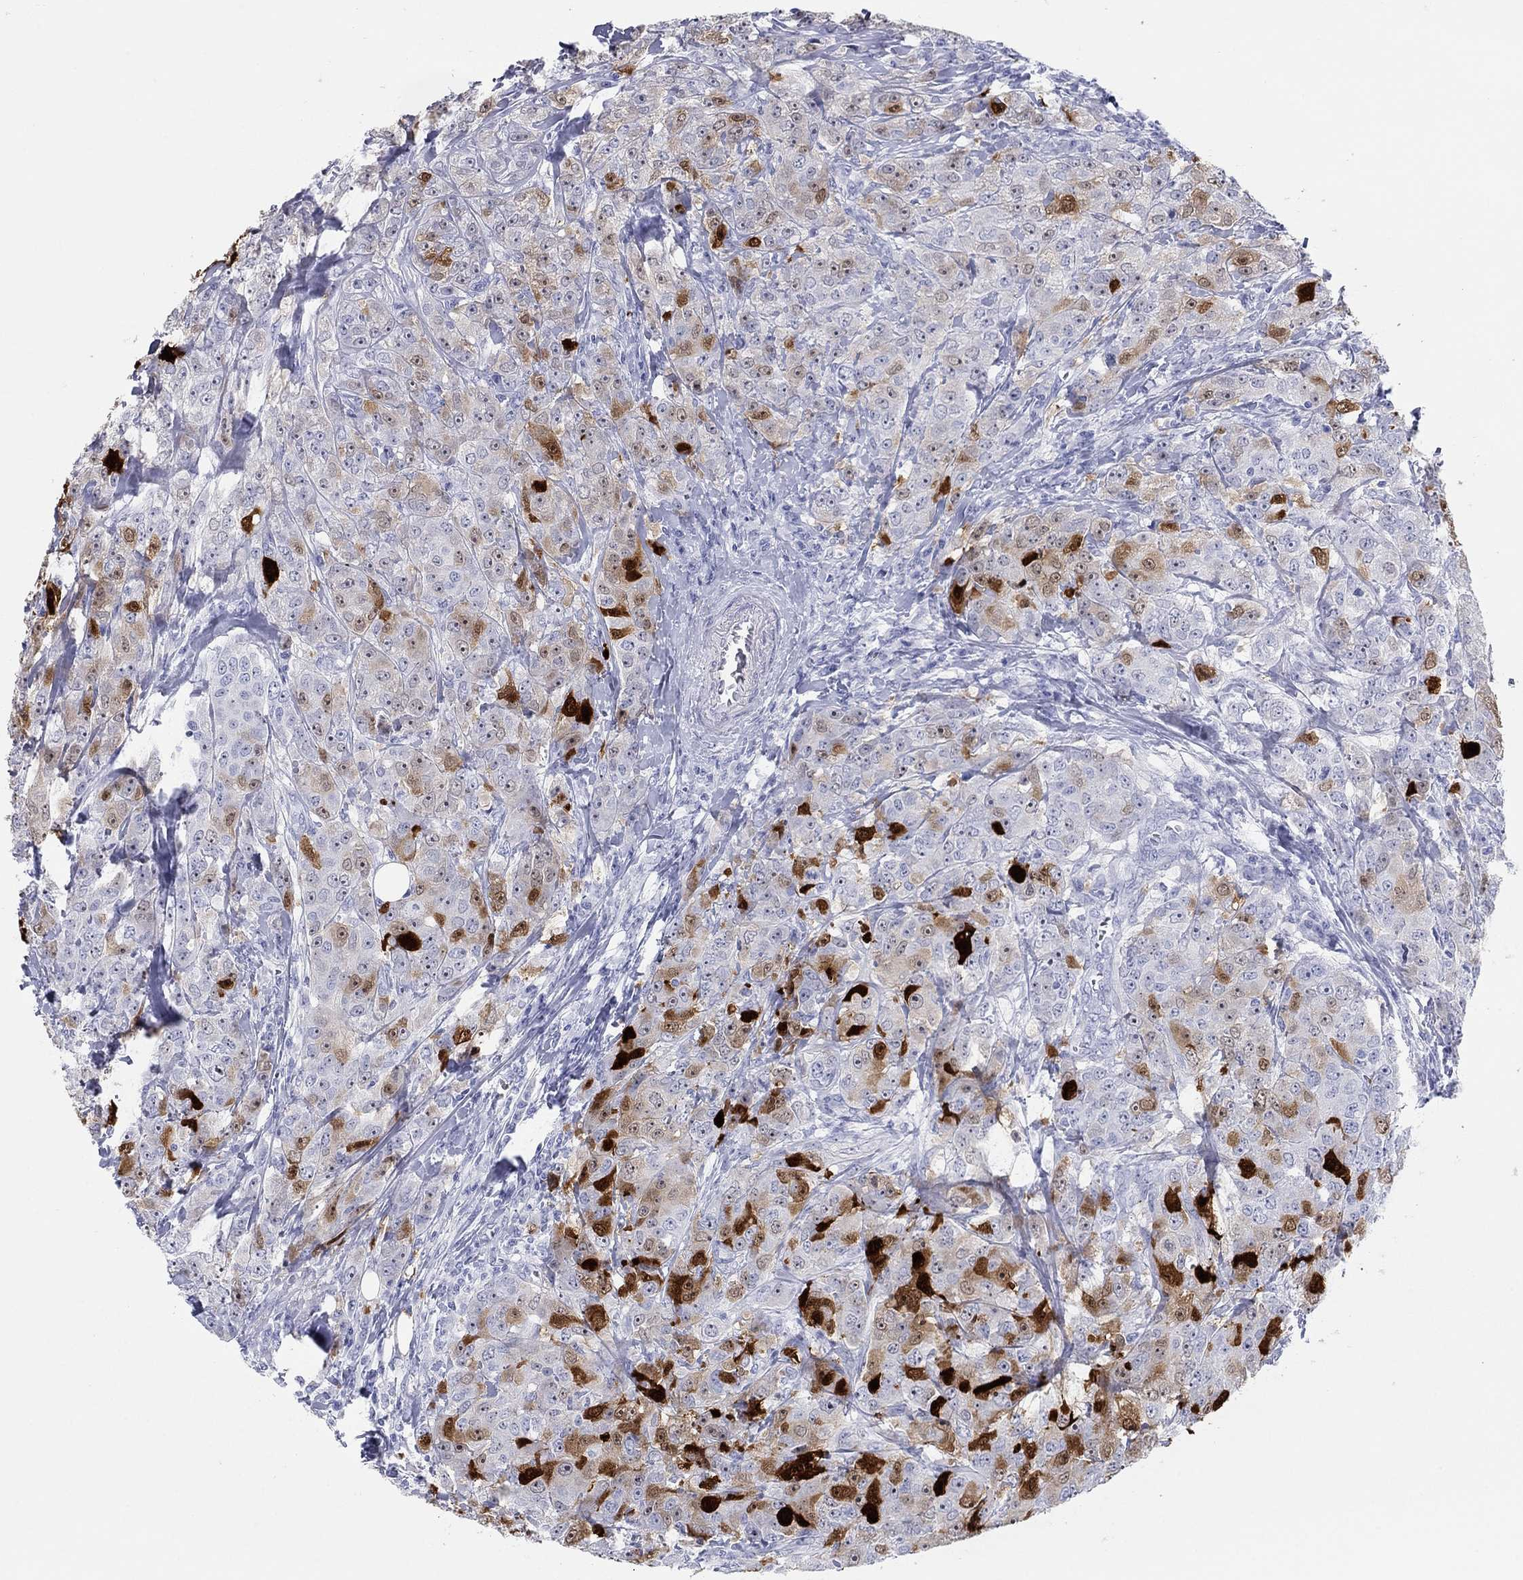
{"staining": {"intensity": "strong", "quantity": "<25%", "location": "cytoplasmic/membranous"}, "tissue": "breast cancer", "cell_type": "Tumor cells", "image_type": "cancer", "snomed": [{"axis": "morphology", "description": "Duct carcinoma"}, {"axis": "topography", "description": "Breast"}], "caption": "IHC image of breast infiltrating ductal carcinoma stained for a protein (brown), which displays medium levels of strong cytoplasmic/membranous positivity in about <25% of tumor cells.", "gene": "AKR1C2", "patient": {"sex": "female", "age": 43}}